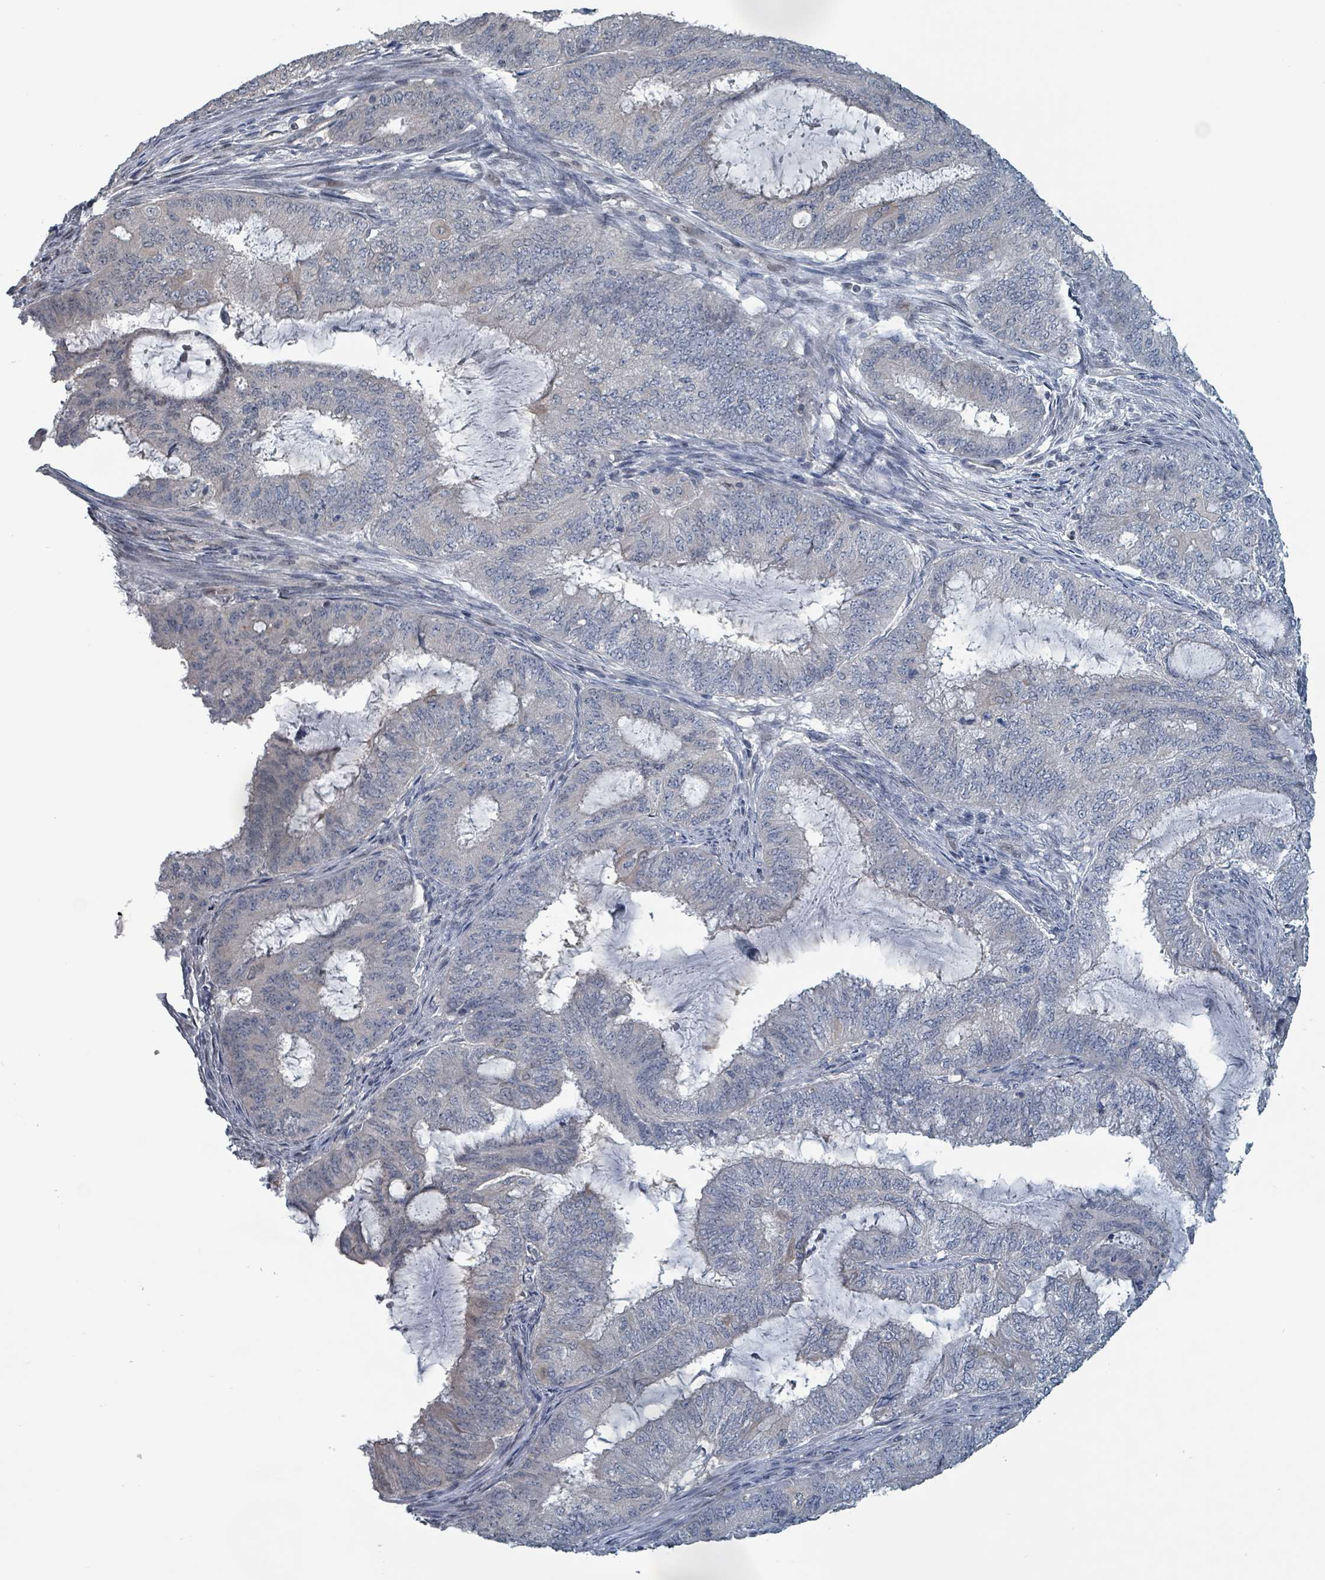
{"staining": {"intensity": "negative", "quantity": "none", "location": "none"}, "tissue": "endometrial cancer", "cell_type": "Tumor cells", "image_type": "cancer", "snomed": [{"axis": "morphology", "description": "Adenocarcinoma, NOS"}, {"axis": "topography", "description": "Endometrium"}], "caption": "Immunohistochemistry (IHC) histopathology image of human endometrial cancer (adenocarcinoma) stained for a protein (brown), which demonstrates no positivity in tumor cells.", "gene": "BIVM", "patient": {"sex": "female", "age": 51}}